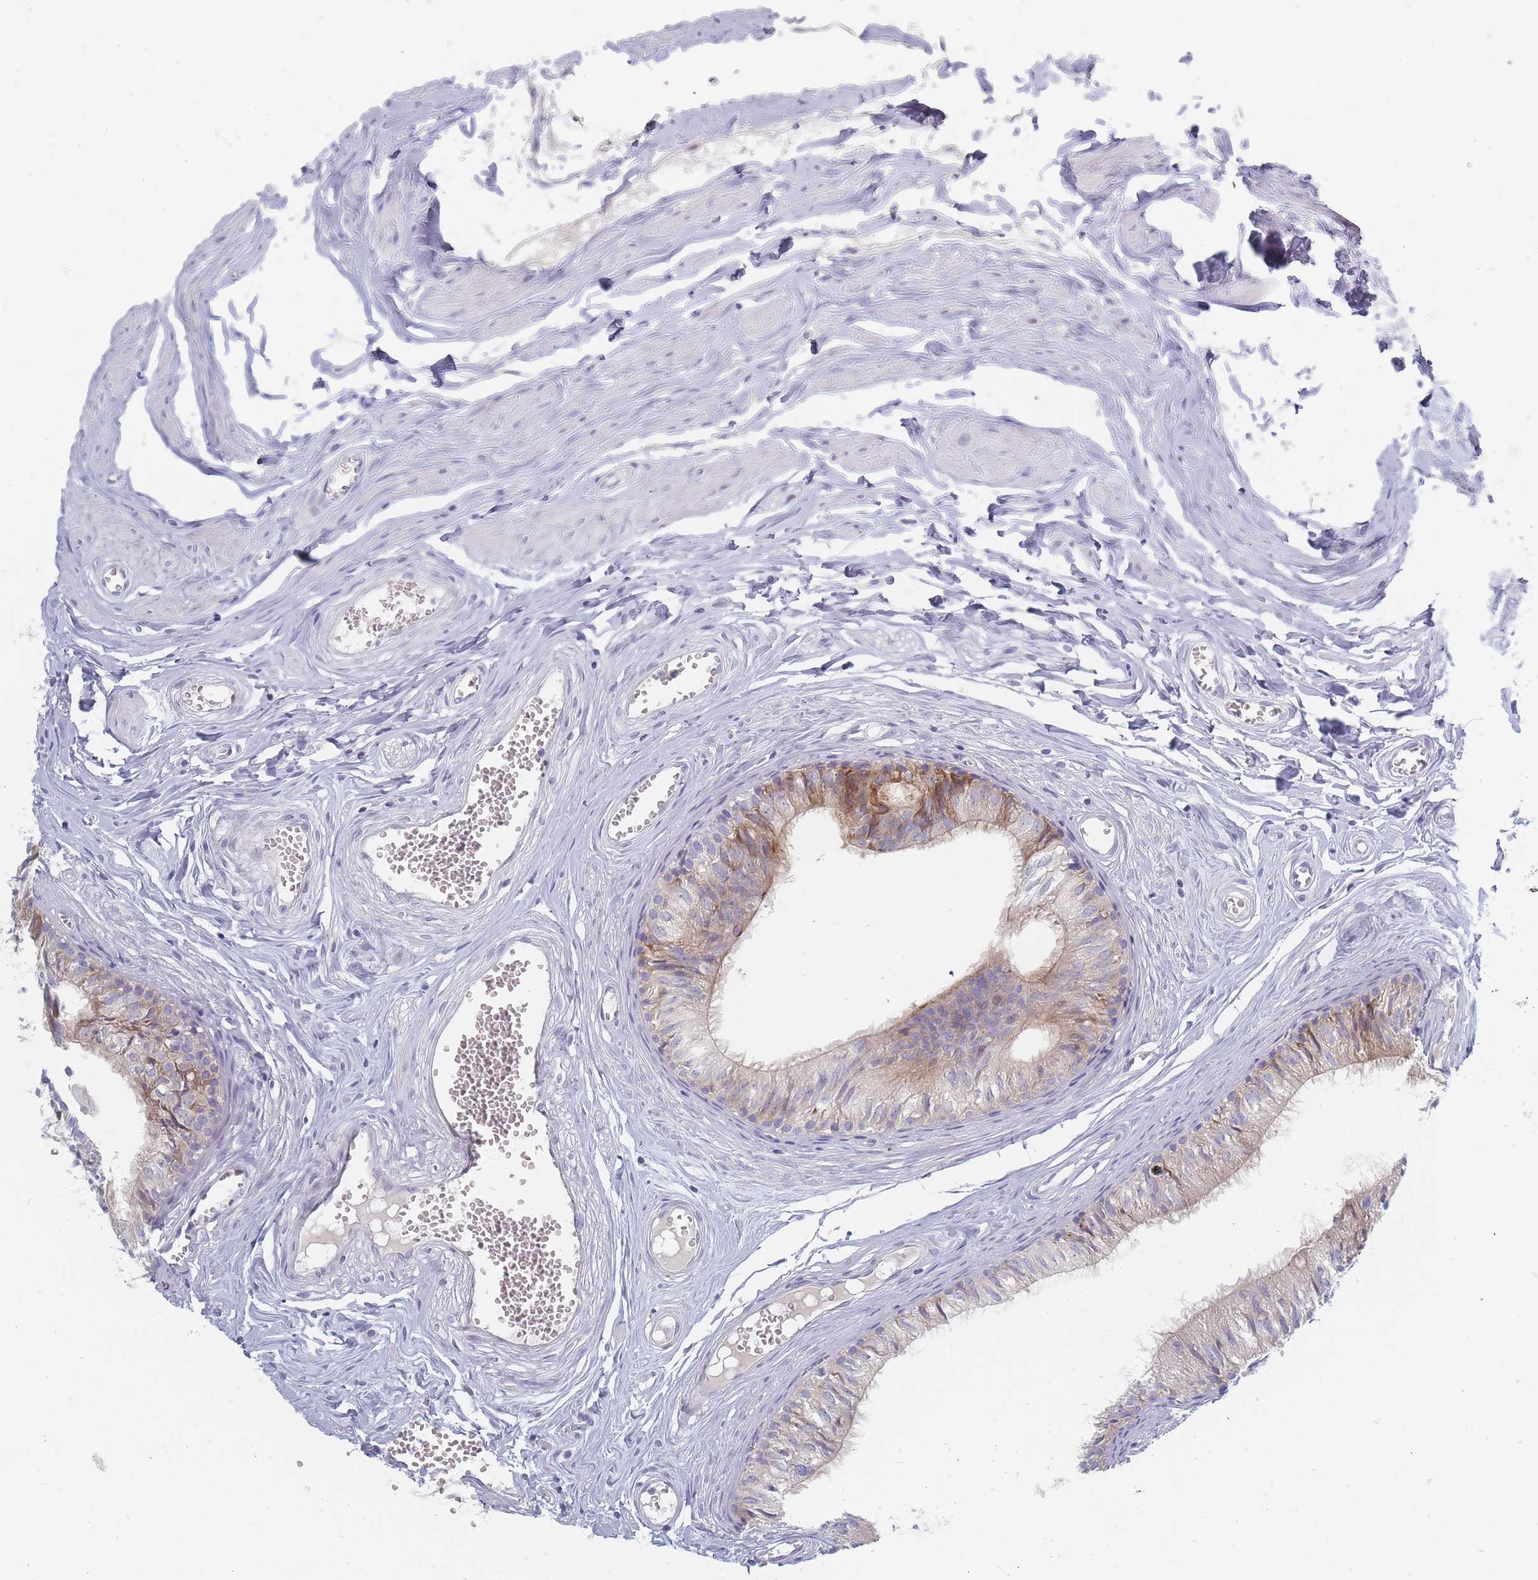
{"staining": {"intensity": "moderate", "quantity": "<25%", "location": "cytoplasmic/membranous"}, "tissue": "epididymis", "cell_type": "Glandular cells", "image_type": "normal", "snomed": [{"axis": "morphology", "description": "Normal tissue, NOS"}, {"axis": "topography", "description": "Epididymis"}], "caption": "An image of epididymis stained for a protein exhibits moderate cytoplasmic/membranous brown staining in glandular cells.", "gene": "SPATS1", "patient": {"sex": "male", "age": 36}}